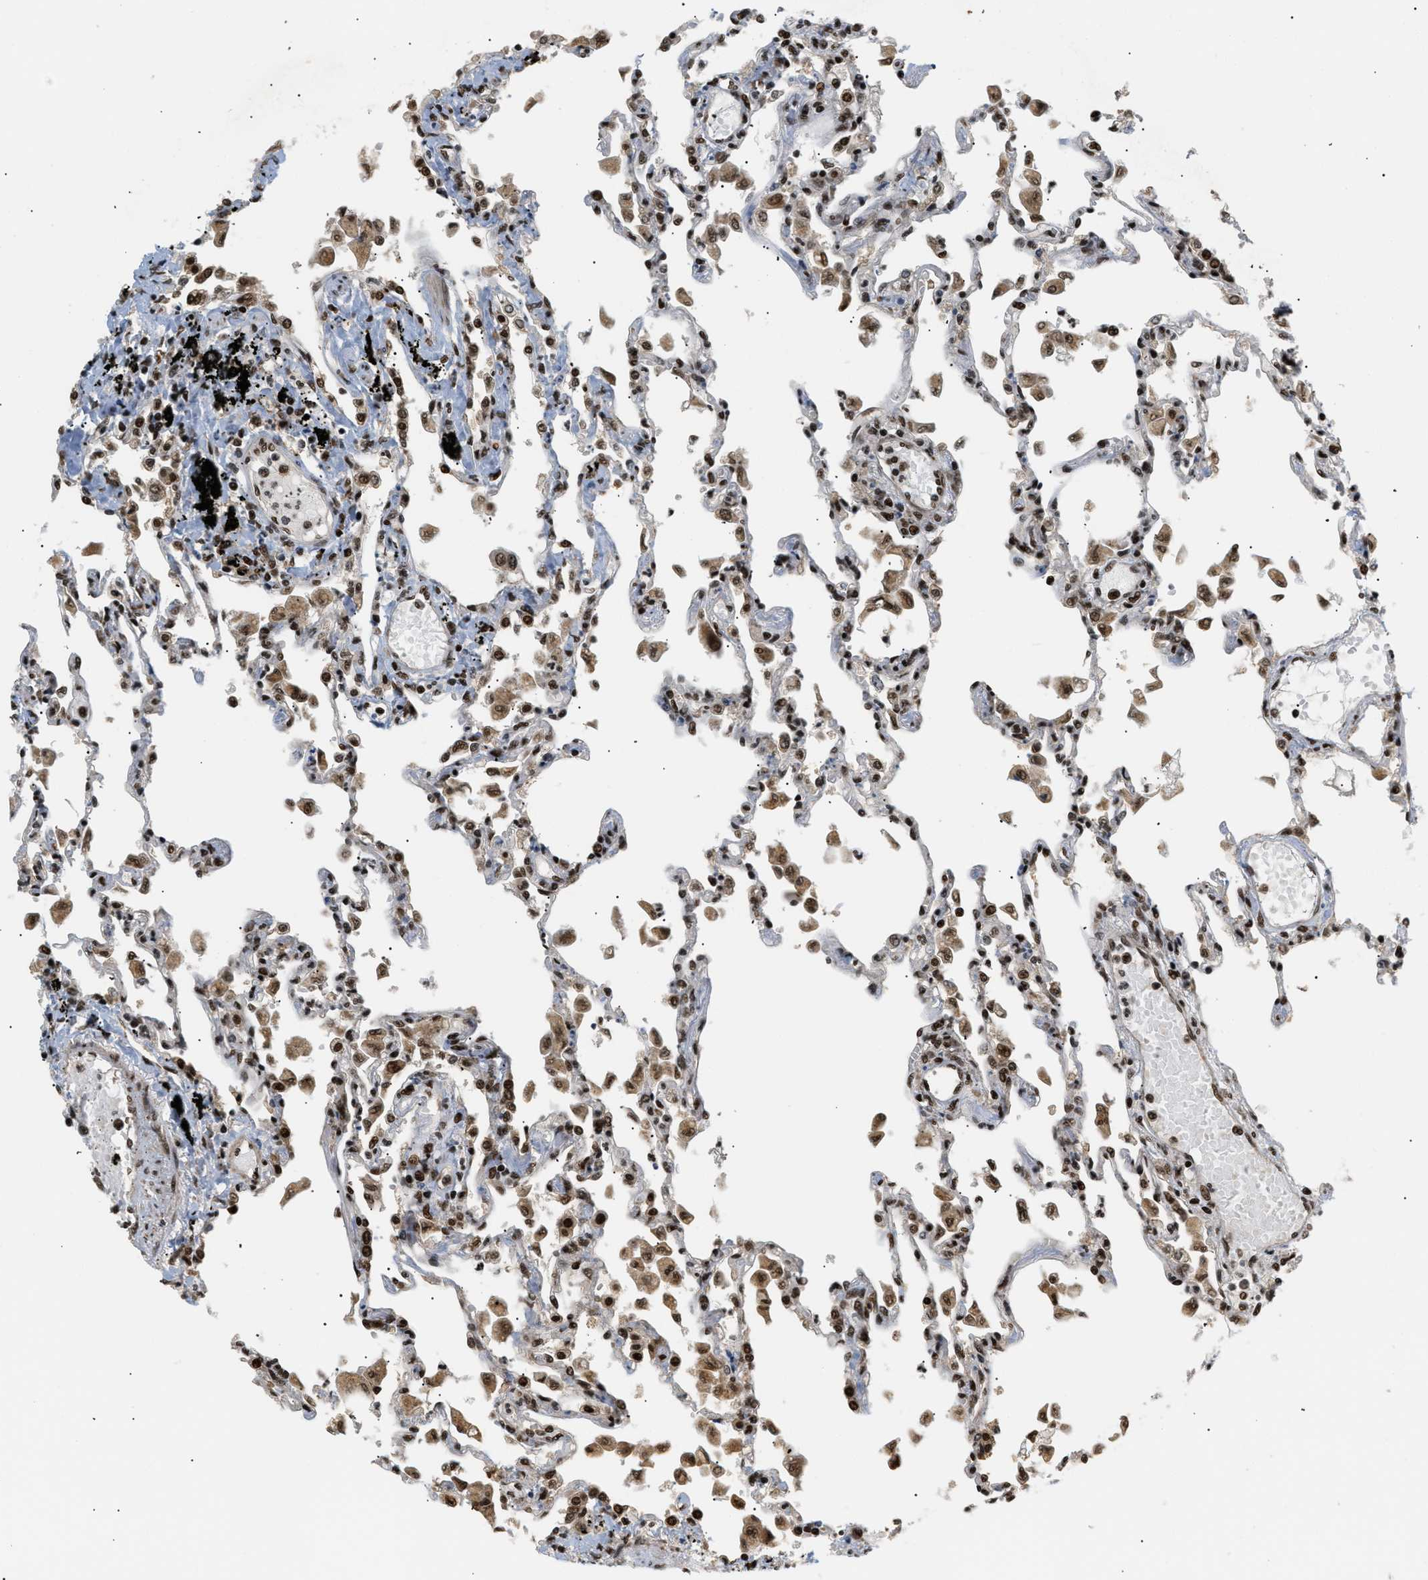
{"staining": {"intensity": "strong", "quantity": ">75%", "location": "nuclear"}, "tissue": "lung", "cell_type": "Alveolar cells", "image_type": "normal", "snomed": [{"axis": "morphology", "description": "Normal tissue, NOS"}, {"axis": "topography", "description": "Bronchus"}, {"axis": "topography", "description": "Lung"}], "caption": "This image exhibits immunohistochemistry staining of benign lung, with high strong nuclear expression in about >75% of alveolar cells.", "gene": "RBM5", "patient": {"sex": "female", "age": 49}}